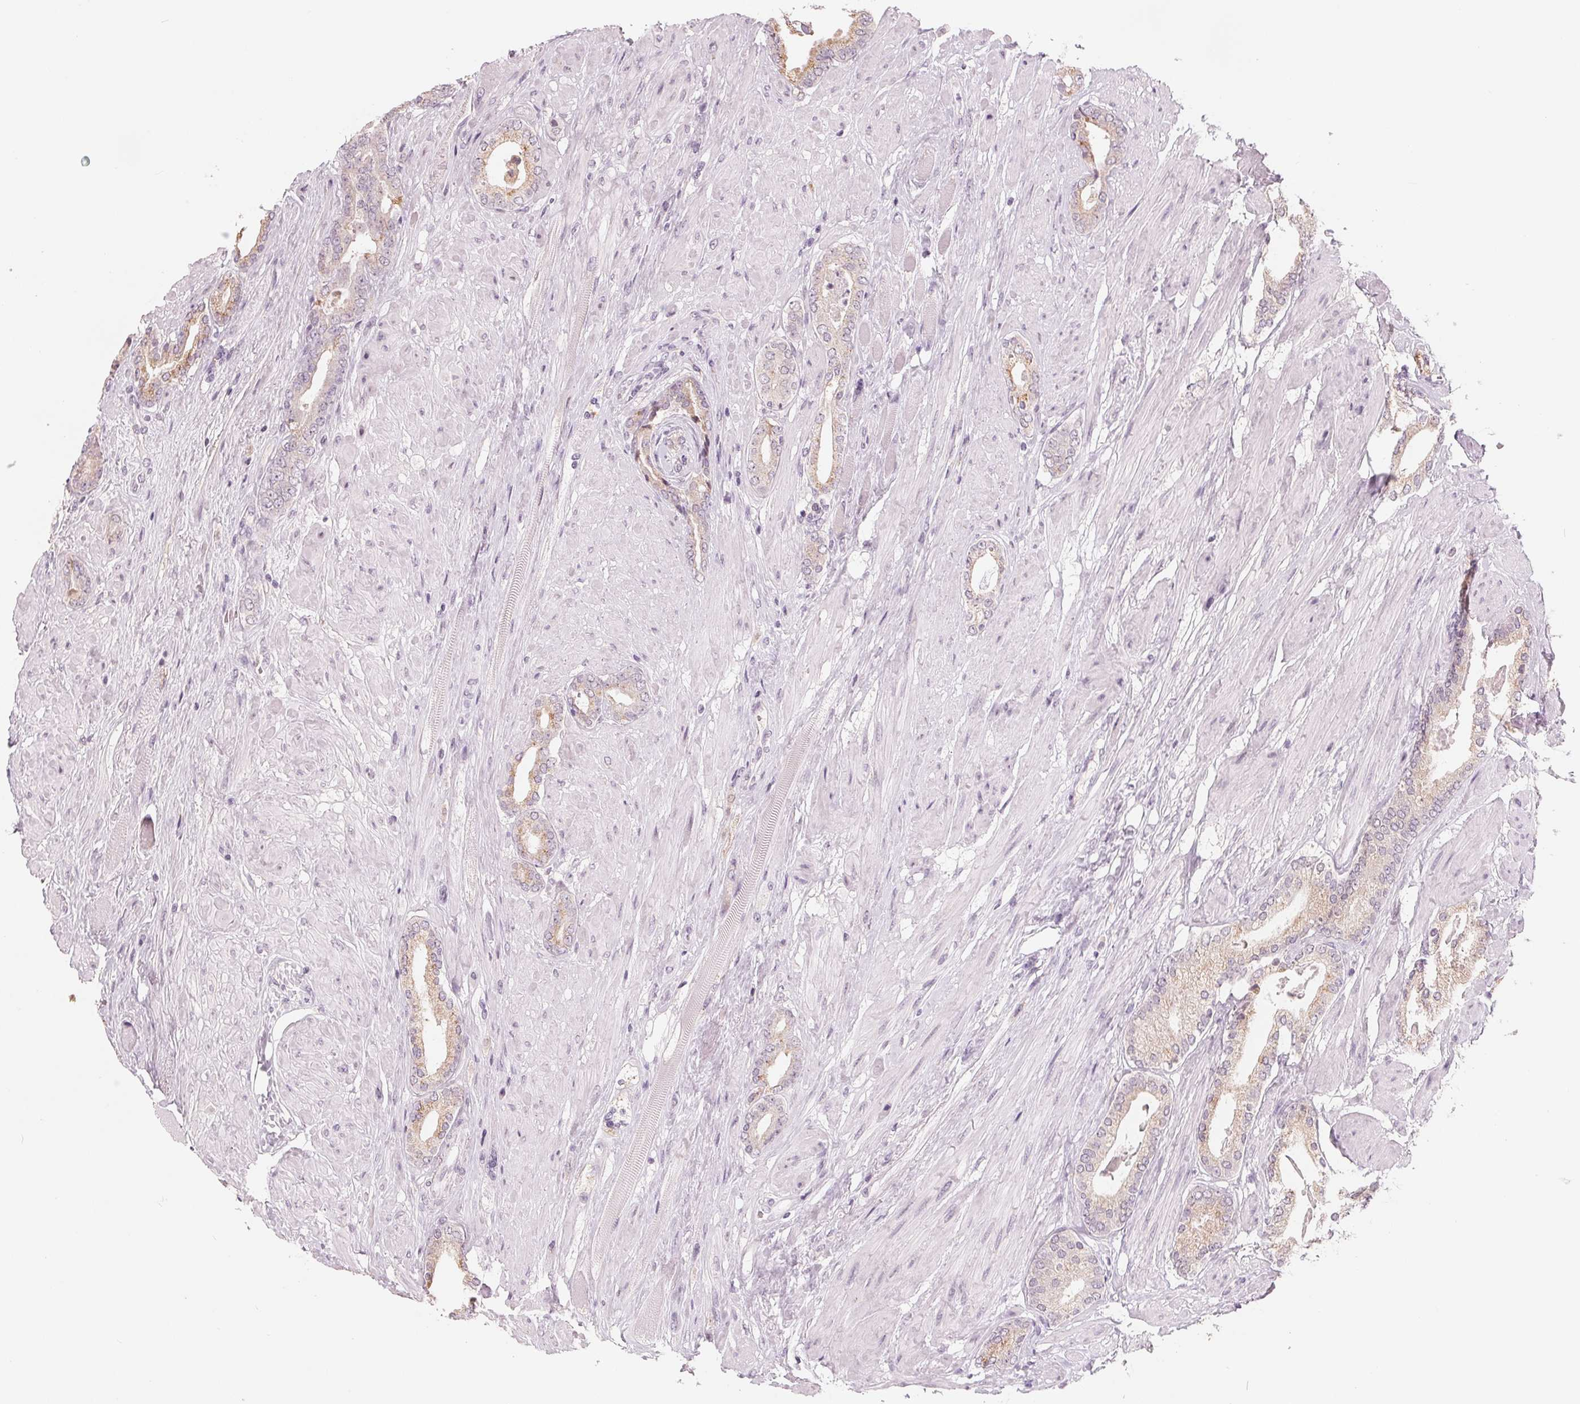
{"staining": {"intensity": "weak", "quantity": "25%-75%", "location": "cytoplasmic/membranous"}, "tissue": "prostate cancer", "cell_type": "Tumor cells", "image_type": "cancer", "snomed": [{"axis": "morphology", "description": "Adenocarcinoma, High grade"}, {"axis": "topography", "description": "Prostate"}], "caption": "Brown immunohistochemical staining in prostate cancer demonstrates weak cytoplasmic/membranous expression in about 25%-75% of tumor cells.", "gene": "IL9R", "patient": {"sex": "male", "age": 56}}